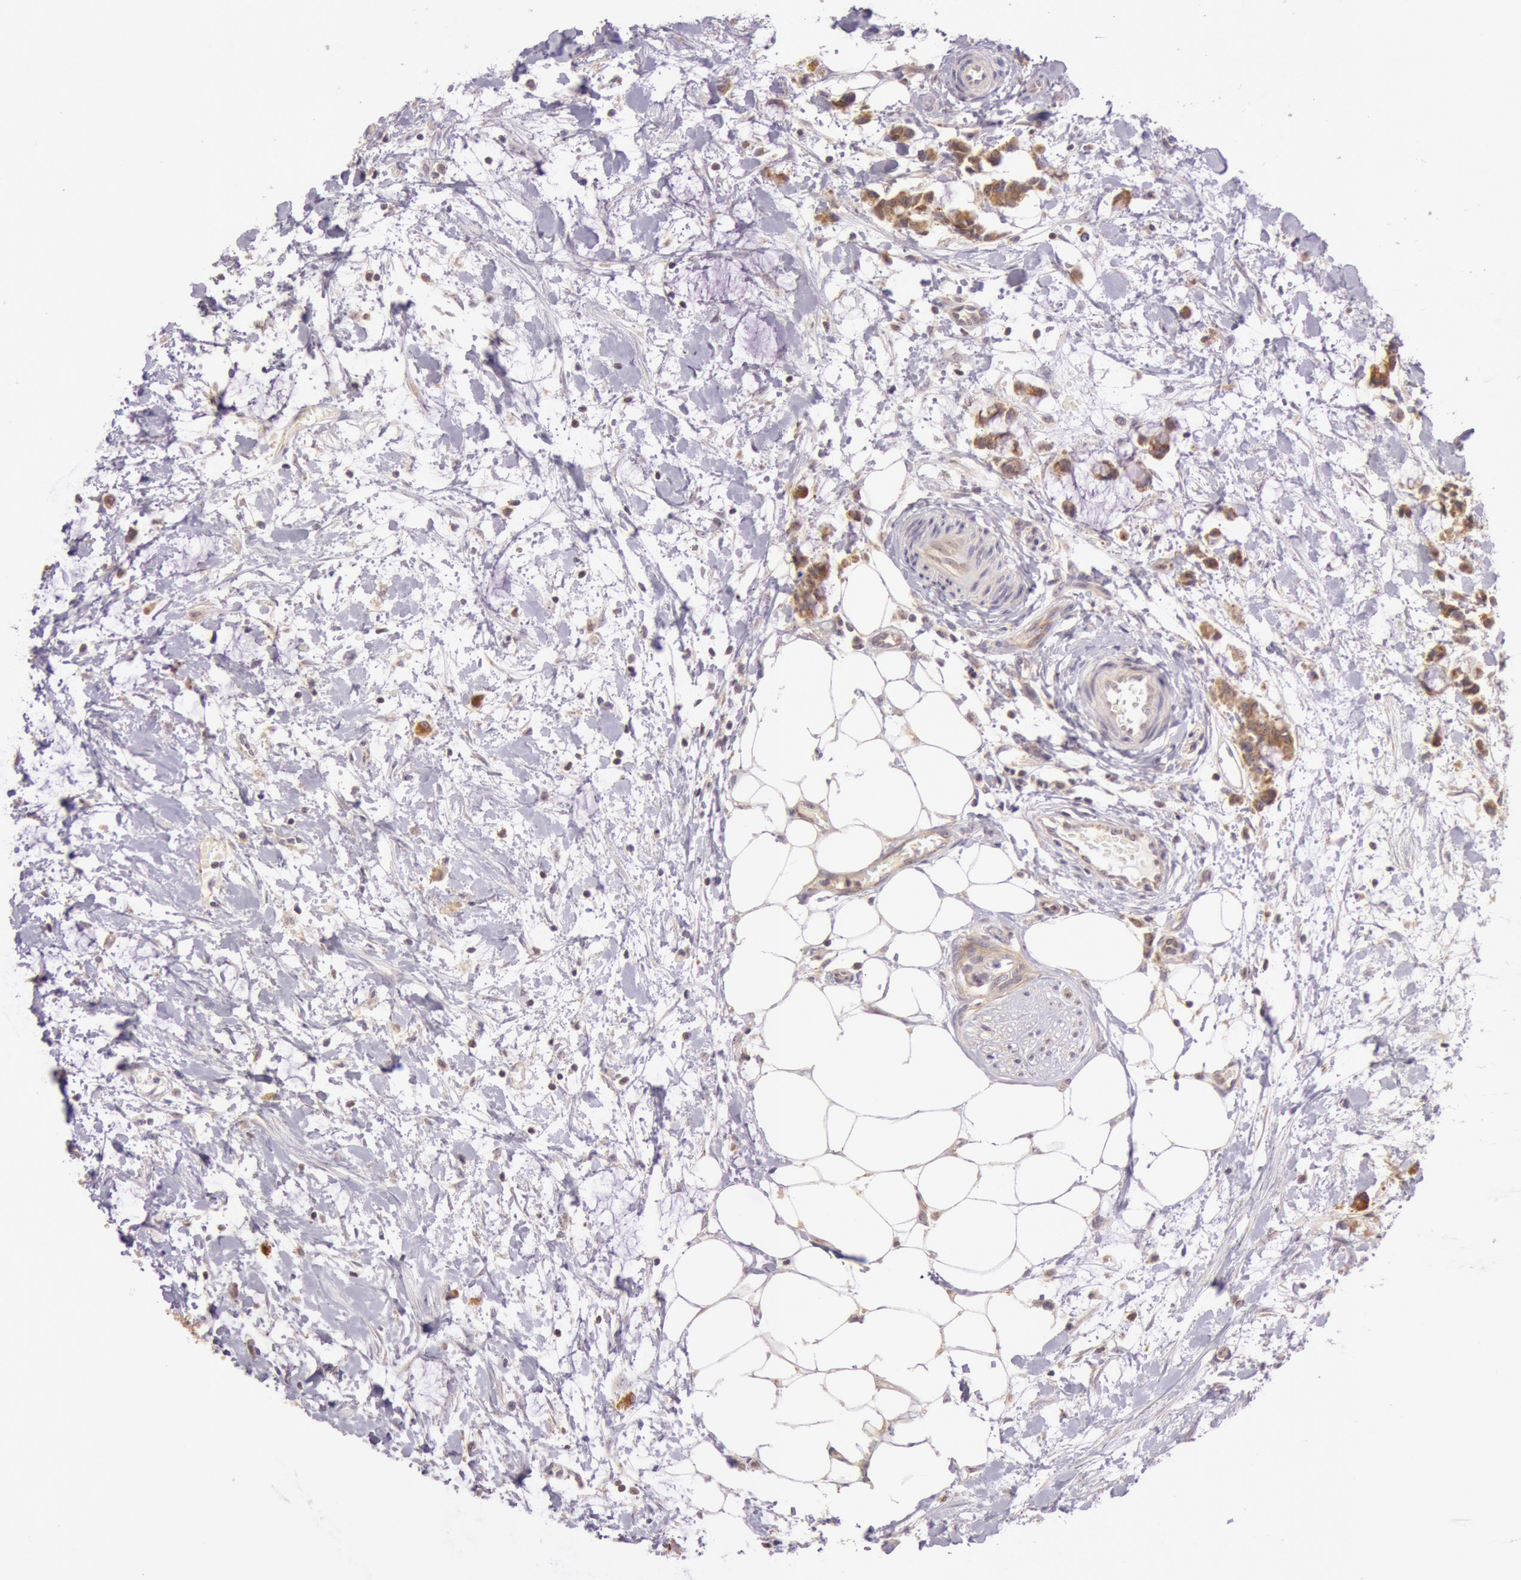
{"staining": {"intensity": "moderate", "quantity": ">75%", "location": "cytoplasmic/membranous"}, "tissue": "colorectal cancer", "cell_type": "Tumor cells", "image_type": "cancer", "snomed": [{"axis": "morphology", "description": "Normal tissue, NOS"}, {"axis": "morphology", "description": "Adenocarcinoma, NOS"}, {"axis": "topography", "description": "Colon"}, {"axis": "topography", "description": "Peripheral nerve tissue"}], "caption": "Immunohistochemical staining of human colorectal cancer (adenocarcinoma) exhibits medium levels of moderate cytoplasmic/membranous staining in about >75% of tumor cells. (IHC, brightfield microscopy, high magnification).", "gene": "CDK16", "patient": {"sex": "male", "age": 14}}